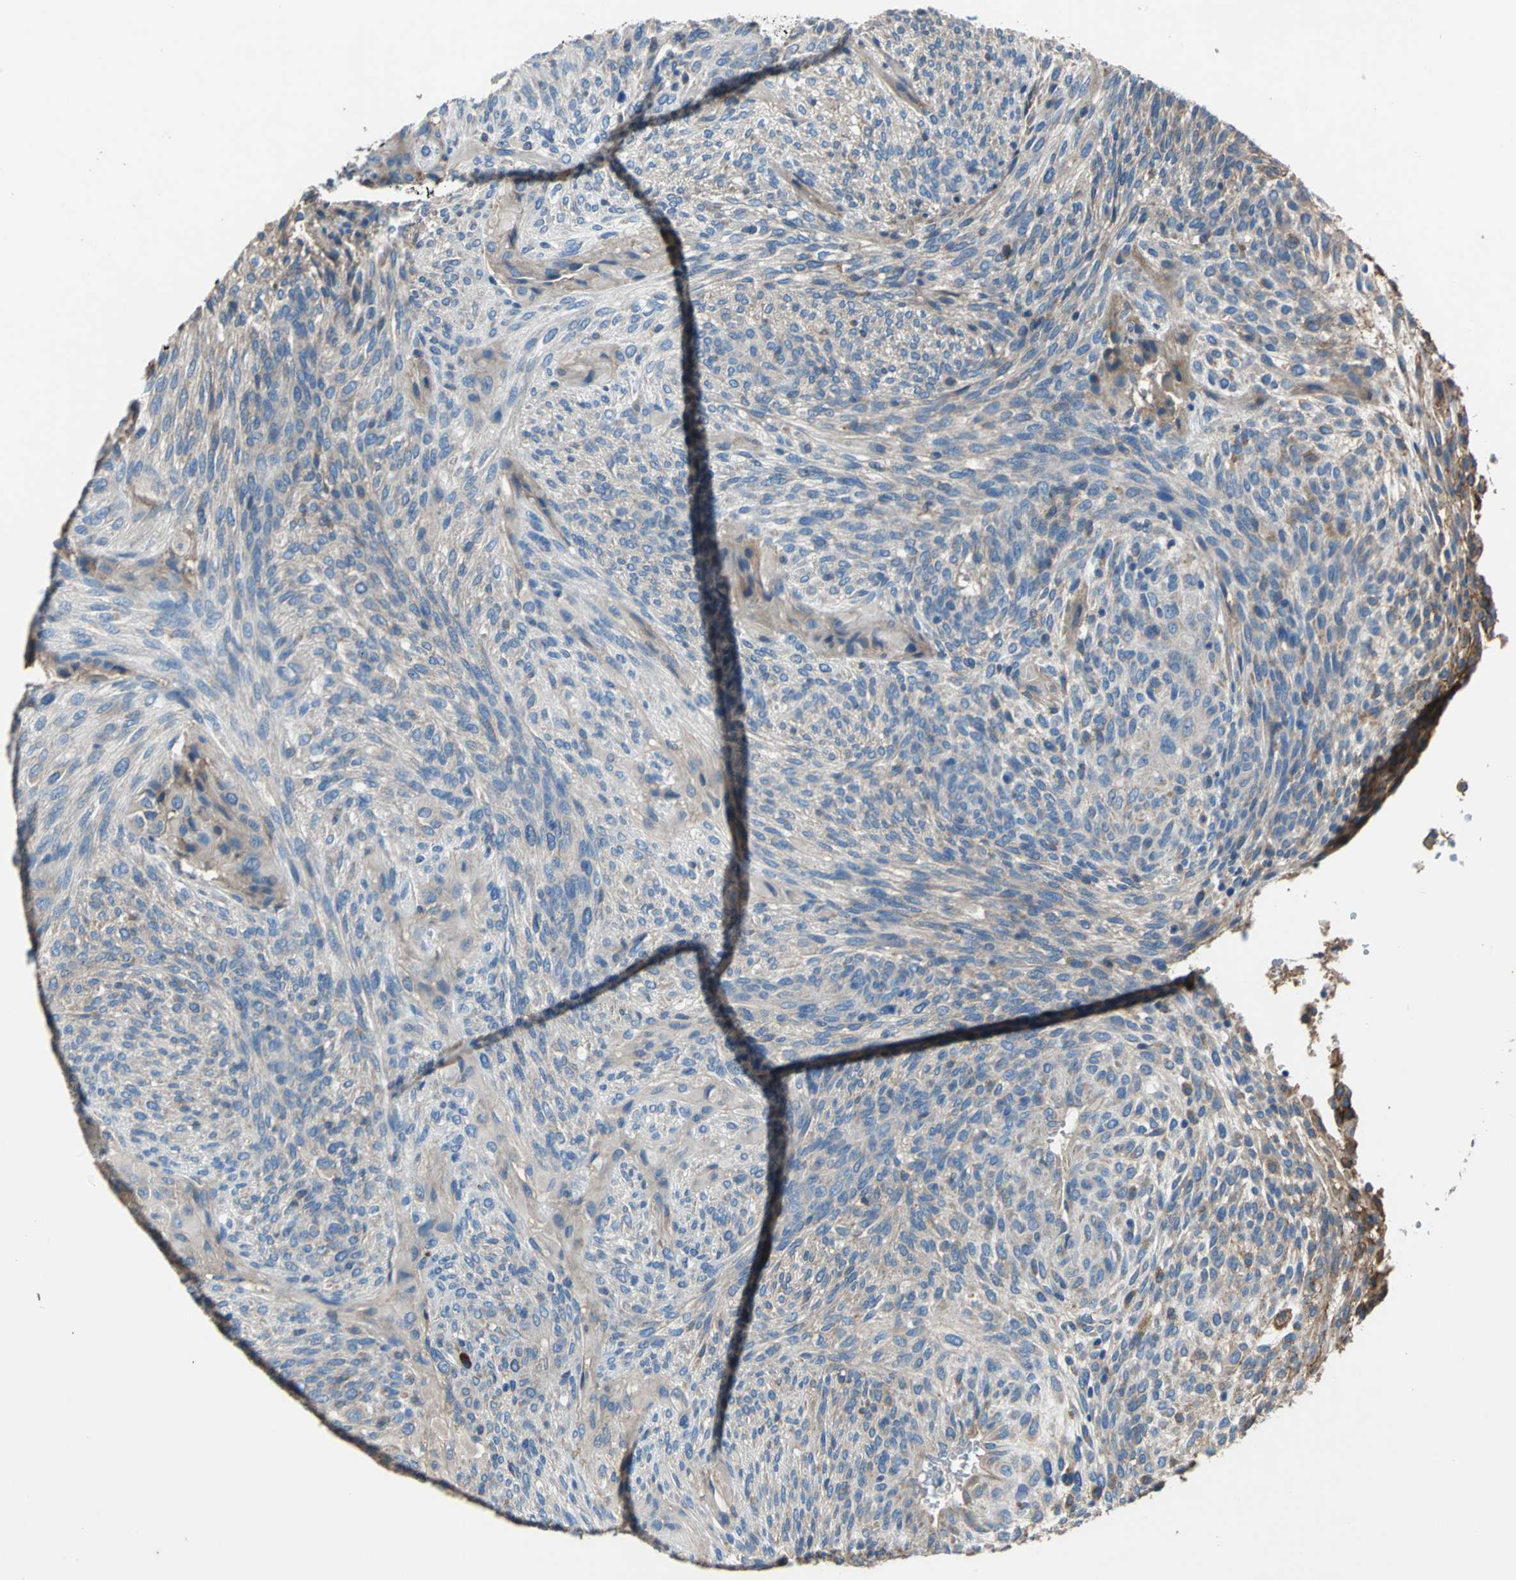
{"staining": {"intensity": "weak", "quantity": ">75%", "location": "cytoplasmic/membranous"}, "tissue": "glioma", "cell_type": "Tumor cells", "image_type": "cancer", "snomed": [{"axis": "morphology", "description": "Glioma, malignant, High grade"}, {"axis": "topography", "description": "Cerebral cortex"}], "caption": "This photomicrograph reveals immunohistochemistry staining of glioma, with low weak cytoplasmic/membranous staining in about >75% of tumor cells.", "gene": "HEPH", "patient": {"sex": "female", "age": 55}}